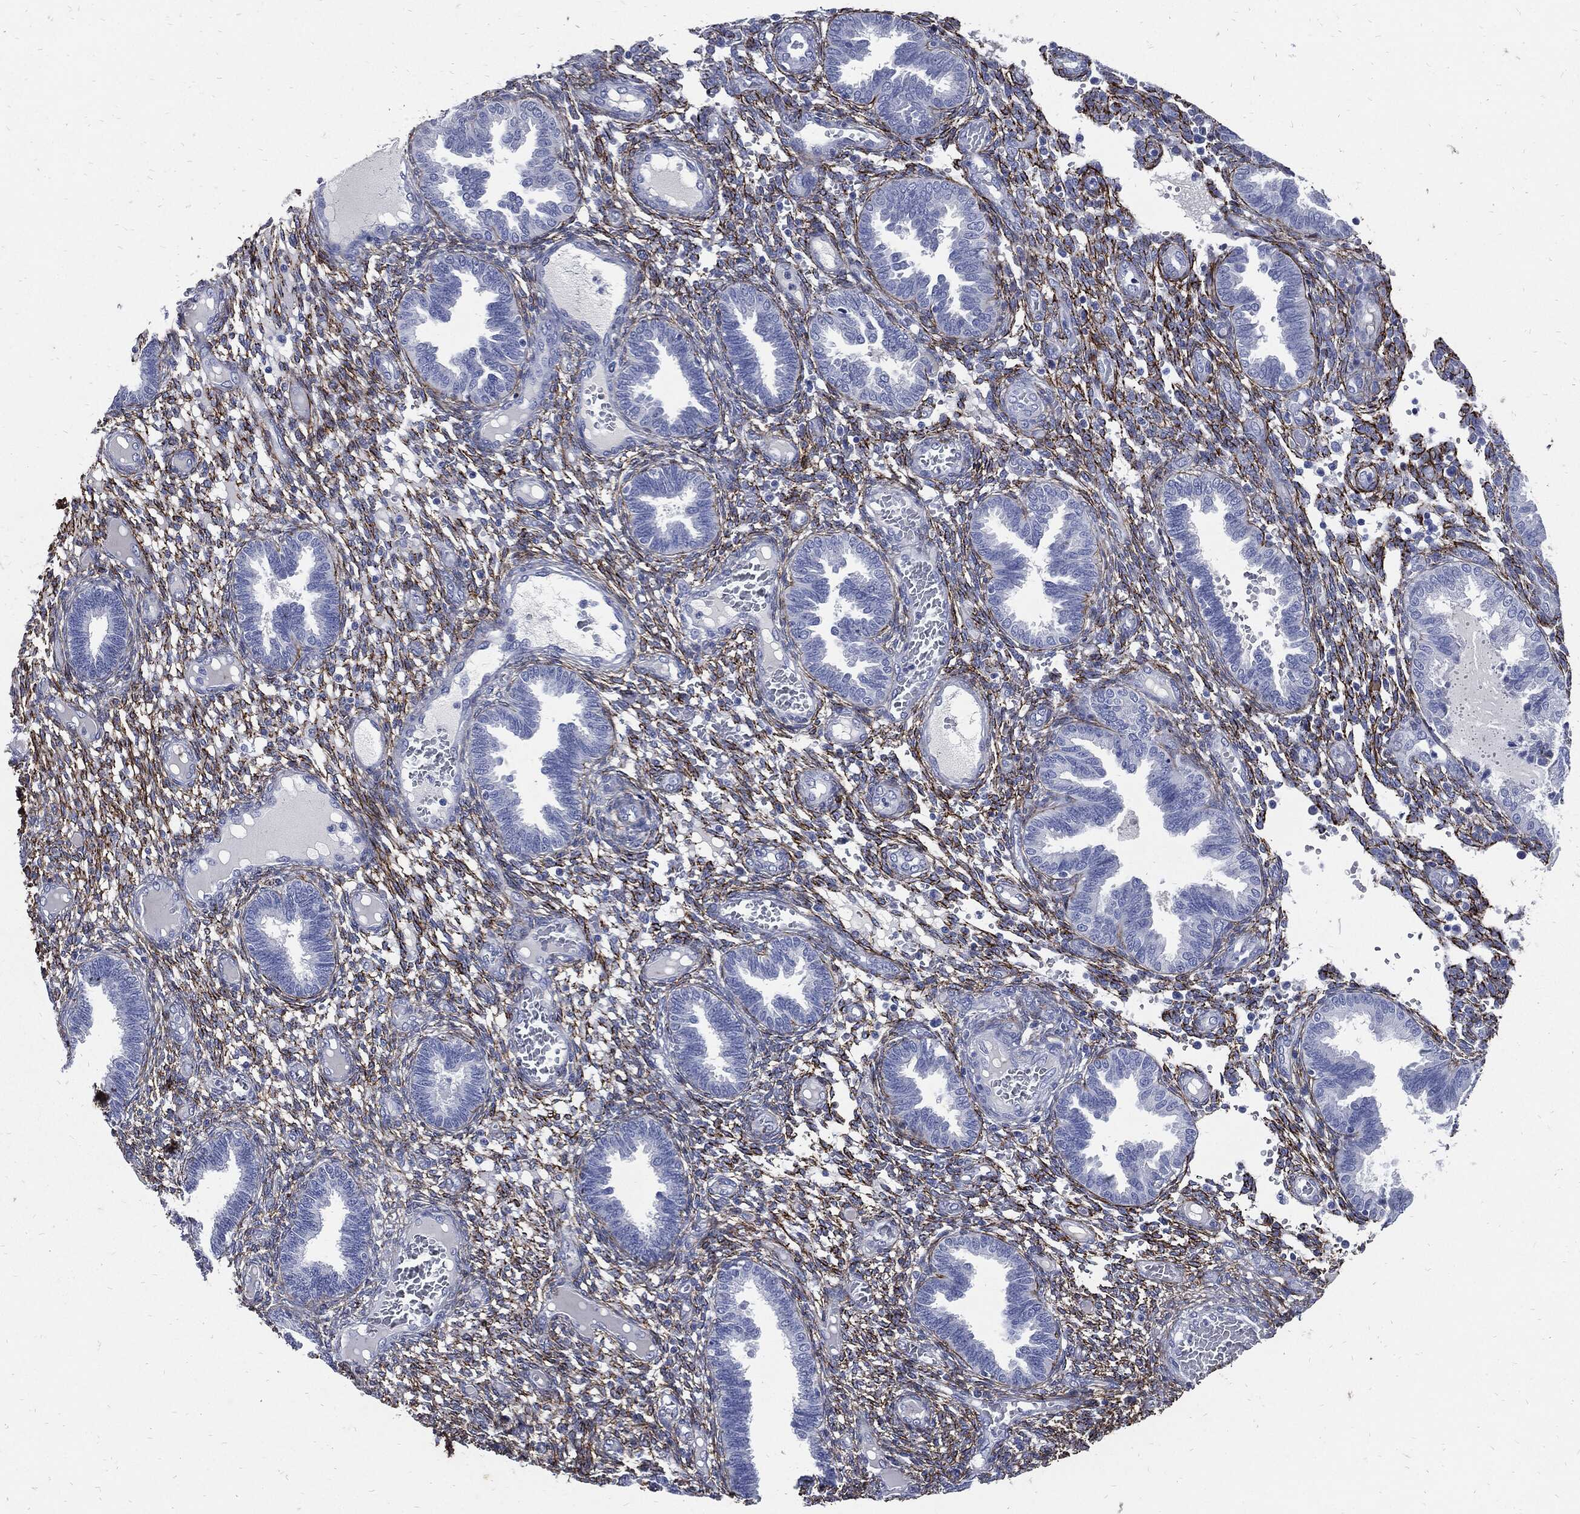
{"staining": {"intensity": "strong", "quantity": ">75%", "location": "cytoplasmic/membranous"}, "tissue": "endometrium", "cell_type": "Cells in endometrial stroma", "image_type": "normal", "snomed": [{"axis": "morphology", "description": "Normal tissue, NOS"}, {"axis": "topography", "description": "Endometrium"}], "caption": "Strong cytoplasmic/membranous expression for a protein is seen in about >75% of cells in endometrial stroma of unremarkable endometrium using immunohistochemistry (IHC).", "gene": "FBN1", "patient": {"sex": "female", "age": 42}}